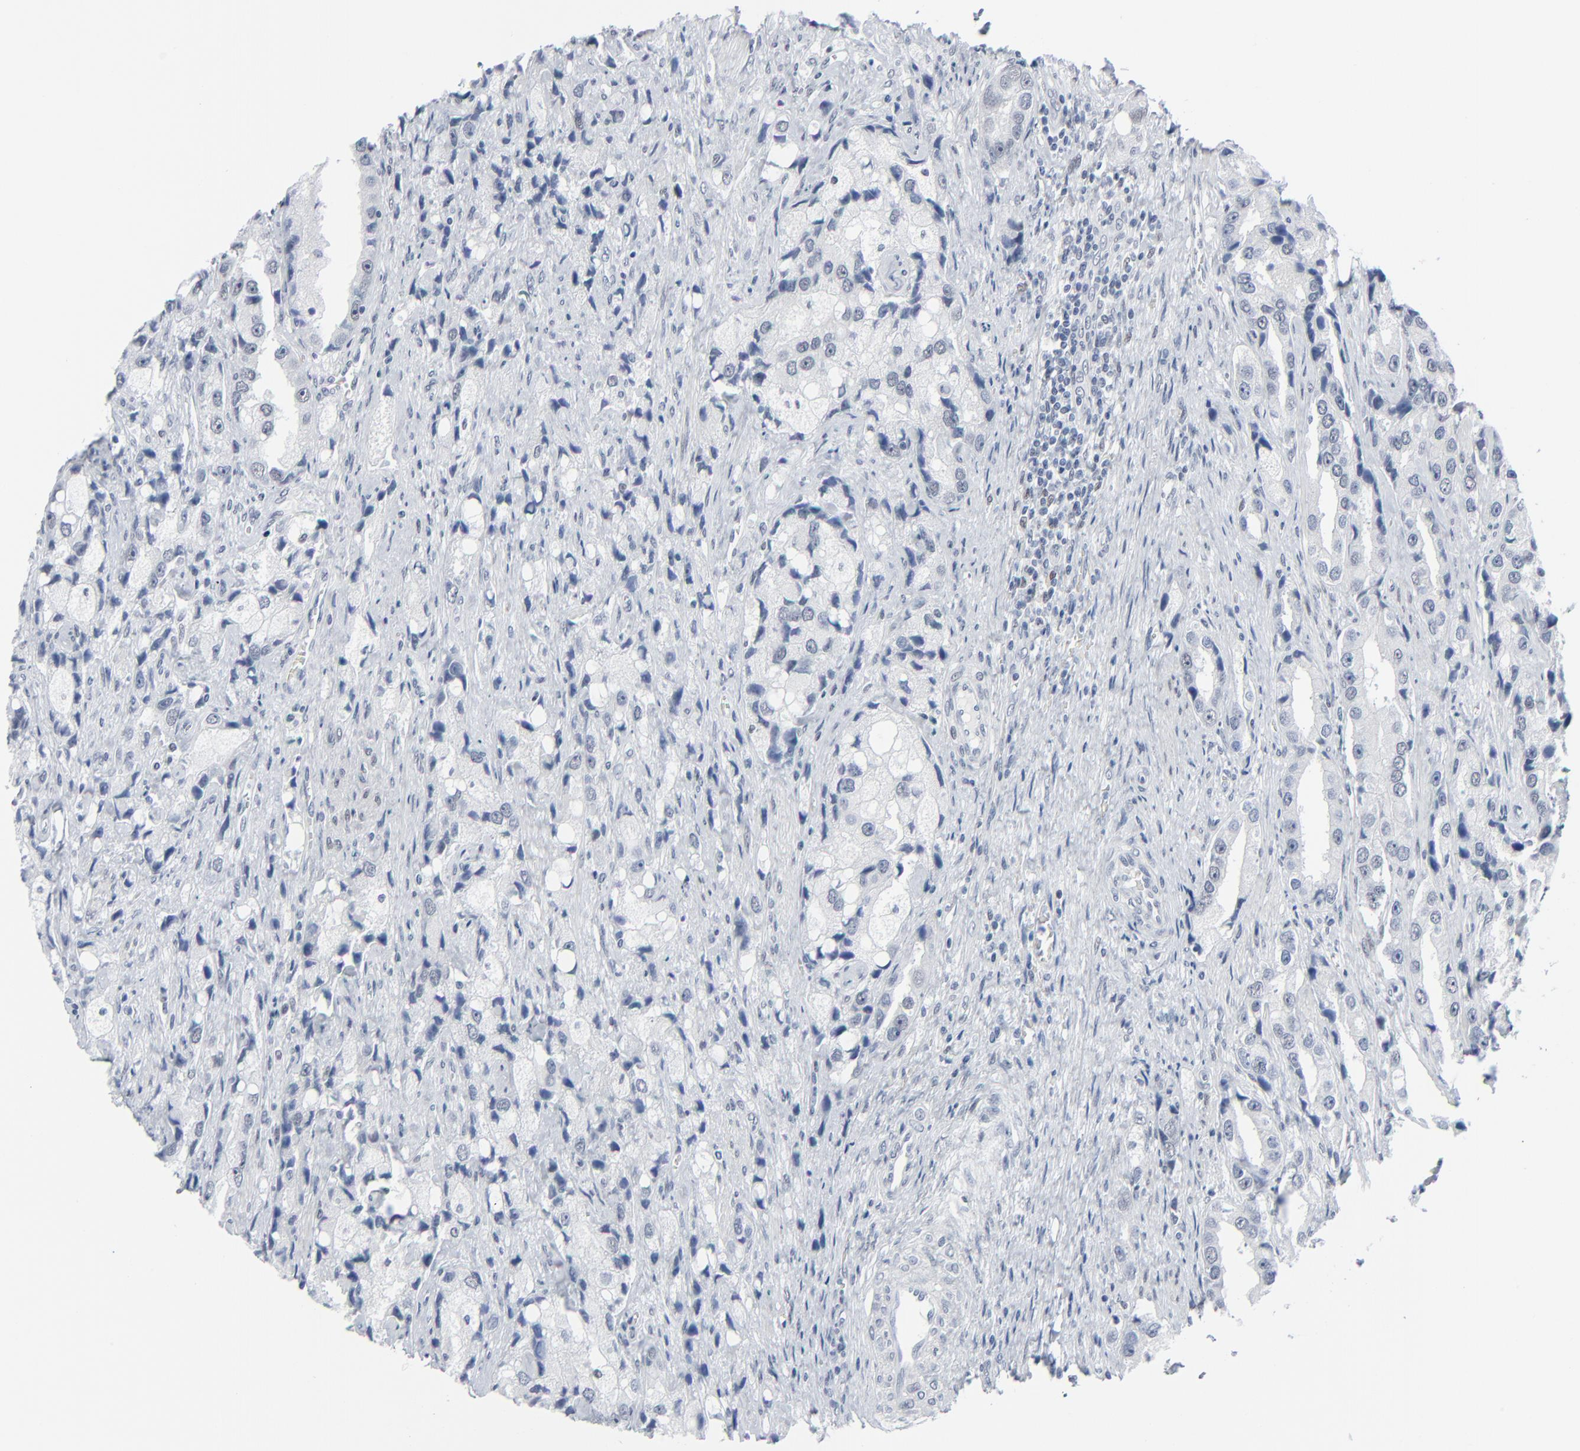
{"staining": {"intensity": "negative", "quantity": "none", "location": "none"}, "tissue": "prostate cancer", "cell_type": "Tumor cells", "image_type": "cancer", "snomed": [{"axis": "morphology", "description": "Adenocarcinoma, High grade"}, {"axis": "topography", "description": "Prostate"}], "caption": "Immunohistochemistry of human prostate adenocarcinoma (high-grade) displays no expression in tumor cells.", "gene": "SIRT1", "patient": {"sex": "male", "age": 63}}